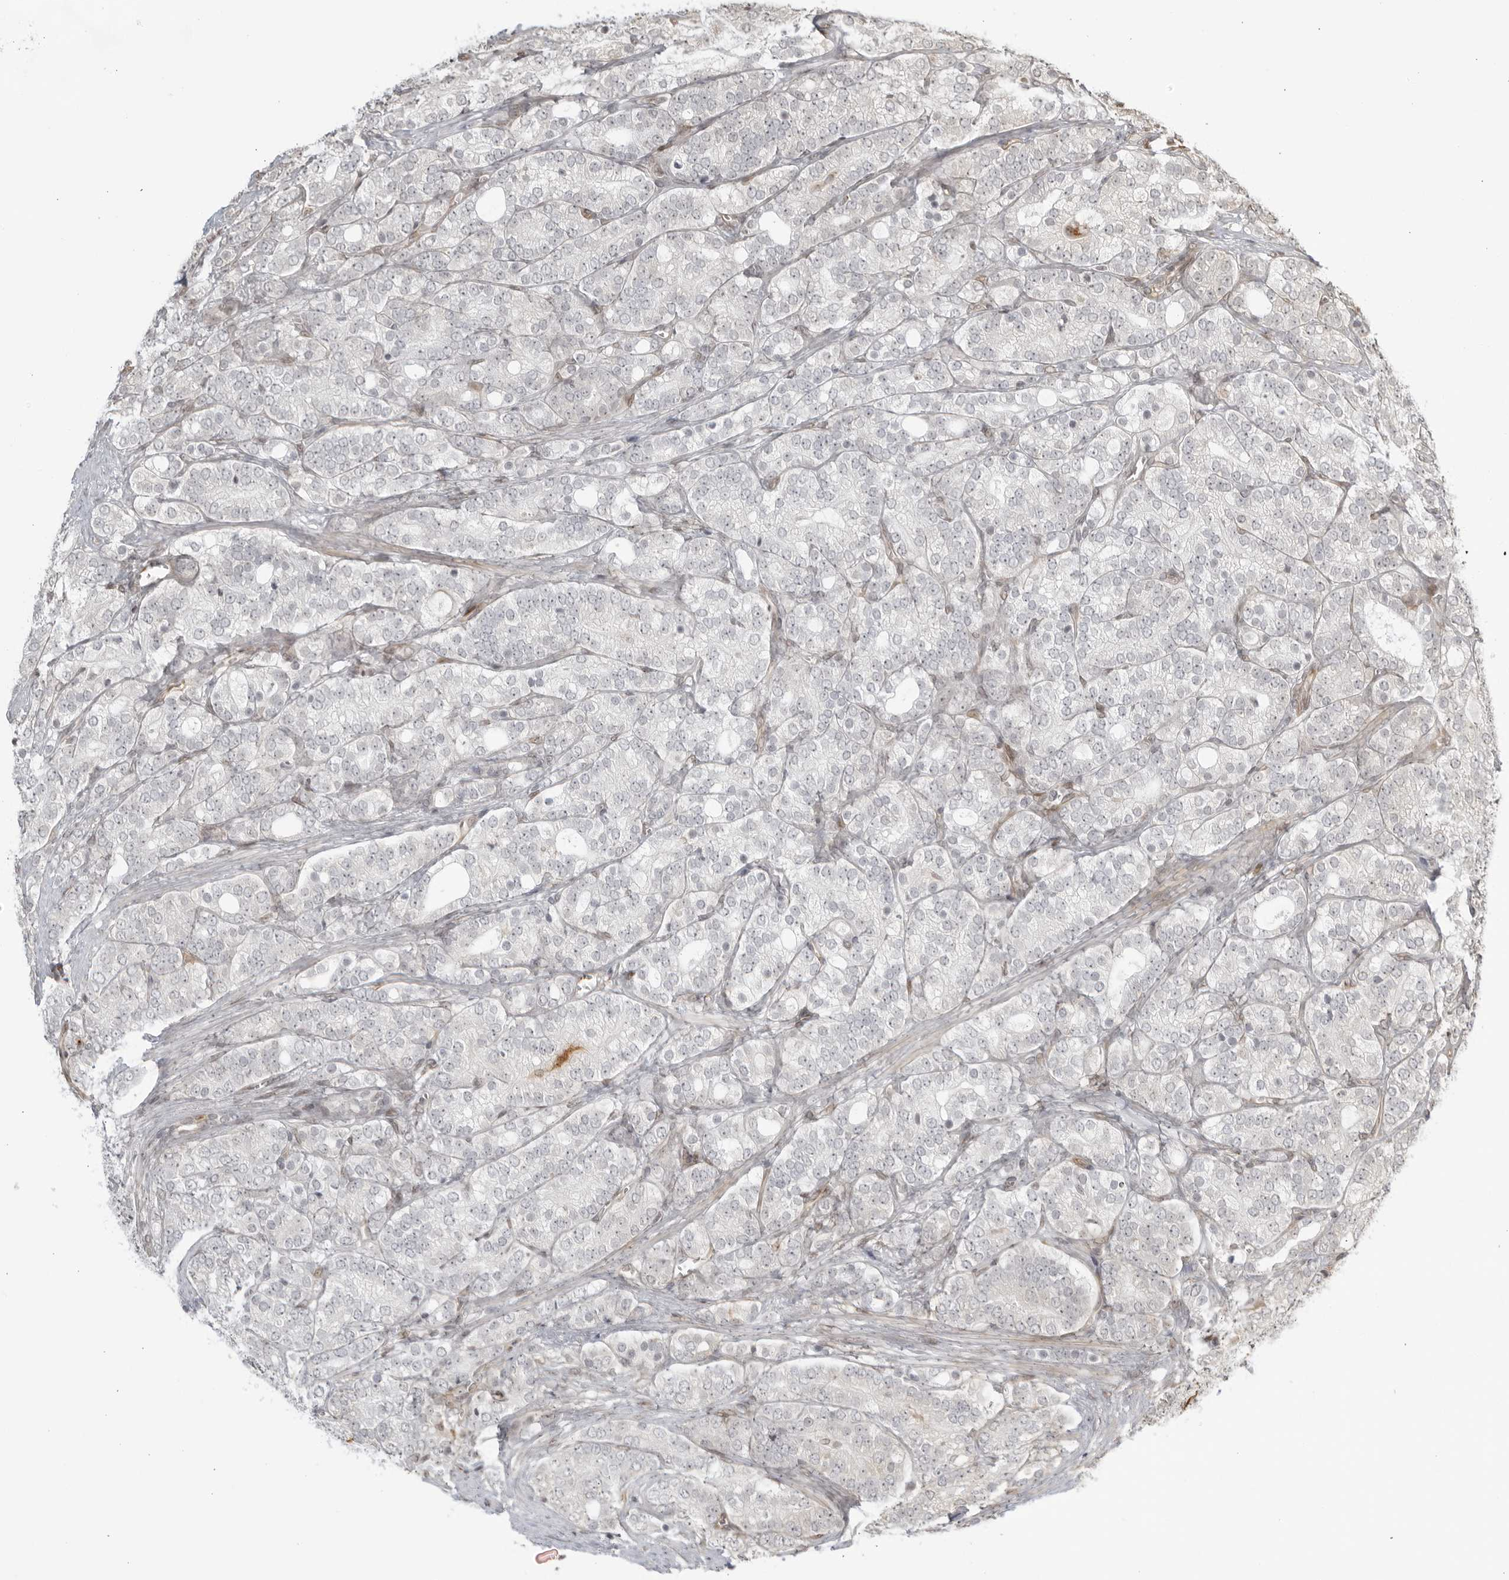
{"staining": {"intensity": "negative", "quantity": "none", "location": "none"}, "tissue": "prostate cancer", "cell_type": "Tumor cells", "image_type": "cancer", "snomed": [{"axis": "morphology", "description": "Adenocarcinoma, High grade"}, {"axis": "topography", "description": "Prostate"}], "caption": "Immunohistochemistry of human adenocarcinoma (high-grade) (prostate) reveals no positivity in tumor cells.", "gene": "TCF21", "patient": {"sex": "male", "age": 57}}